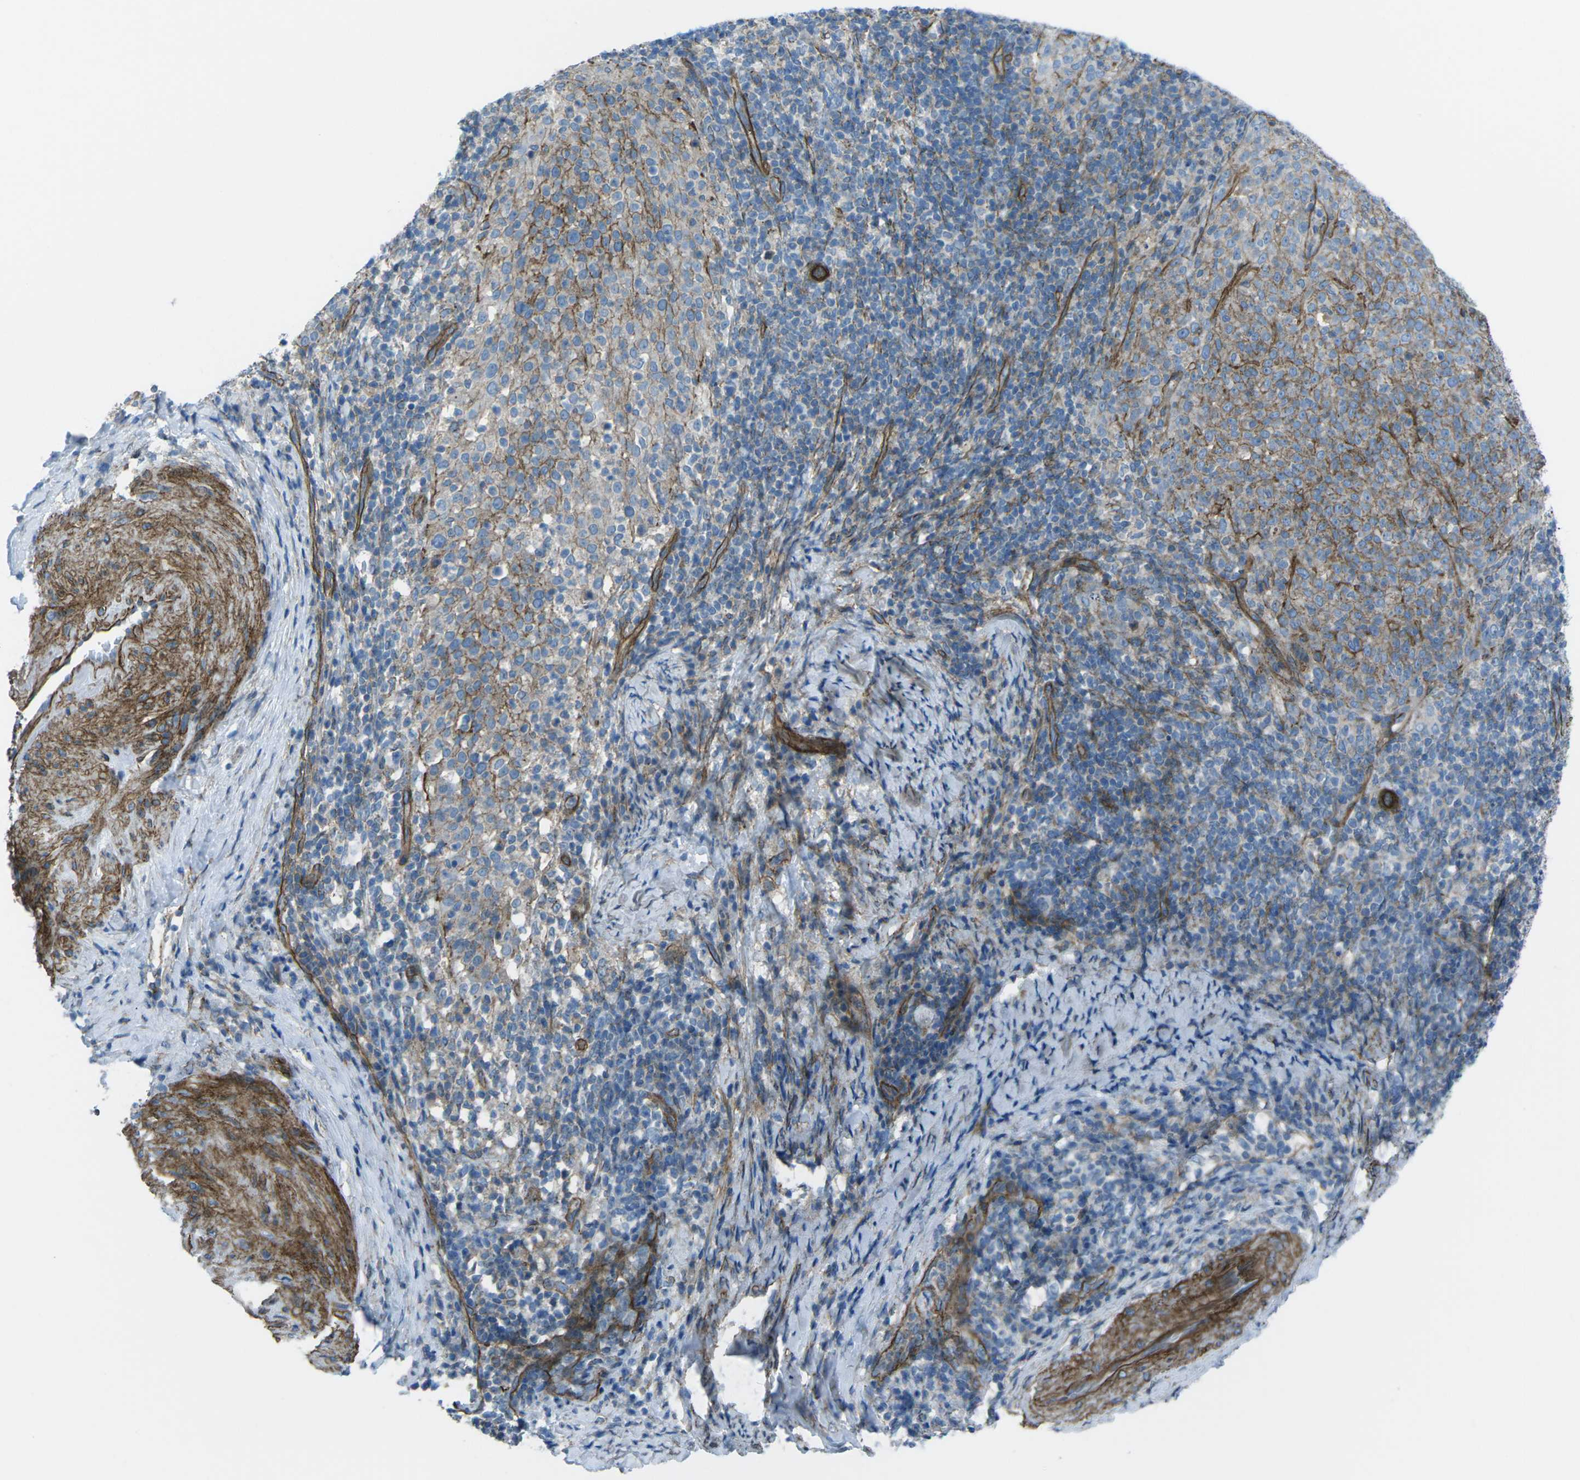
{"staining": {"intensity": "moderate", "quantity": ">75%", "location": "cytoplasmic/membranous"}, "tissue": "cervical cancer", "cell_type": "Tumor cells", "image_type": "cancer", "snomed": [{"axis": "morphology", "description": "Squamous cell carcinoma, NOS"}, {"axis": "topography", "description": "Cervix"}], "caption": "About >75% of tumor cells in human squamous cell carcinoma (cervical) demonstrate moderate cytoplasmic/membranous protein positivity as visualized by brown immunohistochemical staining.", "gene": "UTRN", "patient": {"sex": "female", "age": 51}}